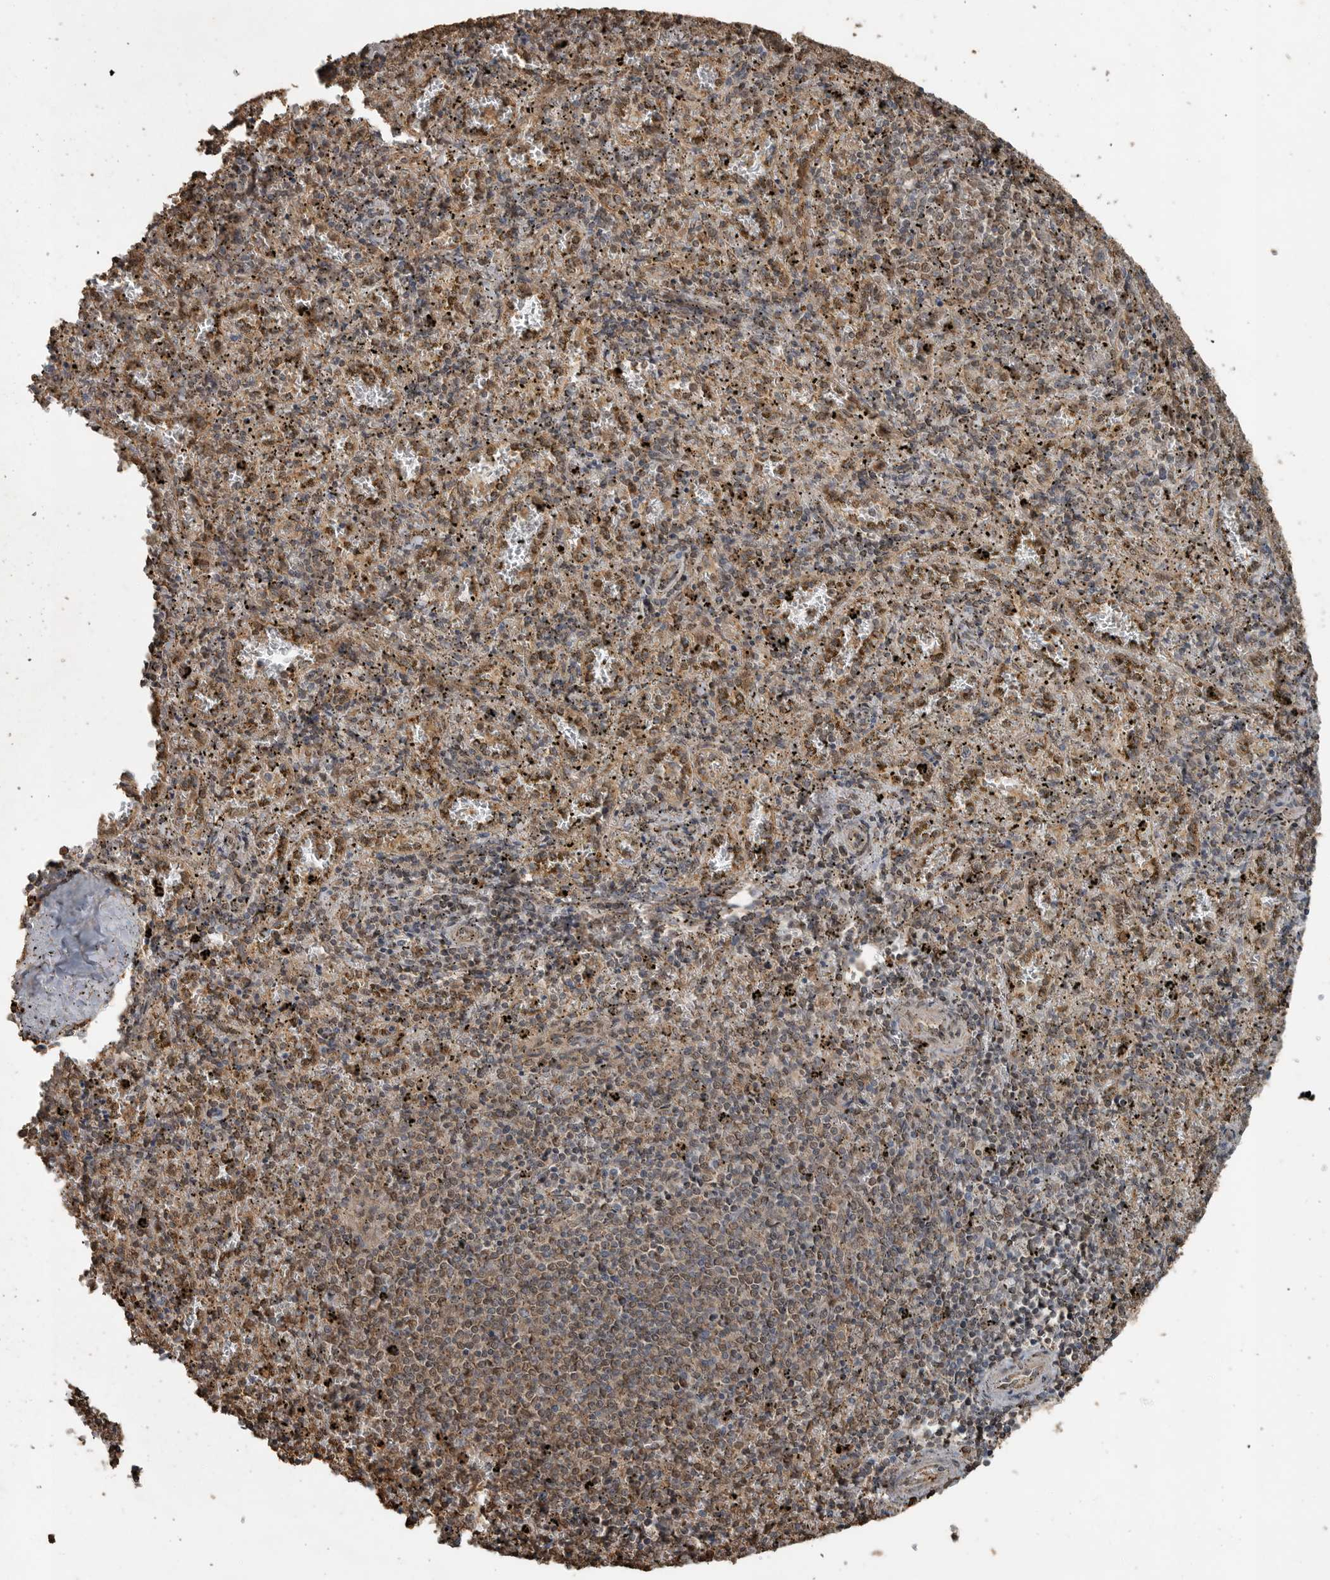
{"staining": {"intensity": "moderate", "quantity": ">75%", "location": "cytoplasmic/membranous"}, "tissue": "spleen", "cell_type": "Cells in red pulp", "image_type": "normal", "snomed": [{"axis": "morphology", "description": "Normal tissue, NOS"}, {"axis": "topography", "description": "Spleen"}], "caption": "IHC (DAB) staining of benign spleen exhibits moderate cytoplasmic/membranous protein expression in approximately >75% of cells in red pulp. Immunohistochemistry stains the protein in brown and the nuclei are stained blue.", "gene": "BLZF1", "patient": {"sex": "male", "age": 11}}